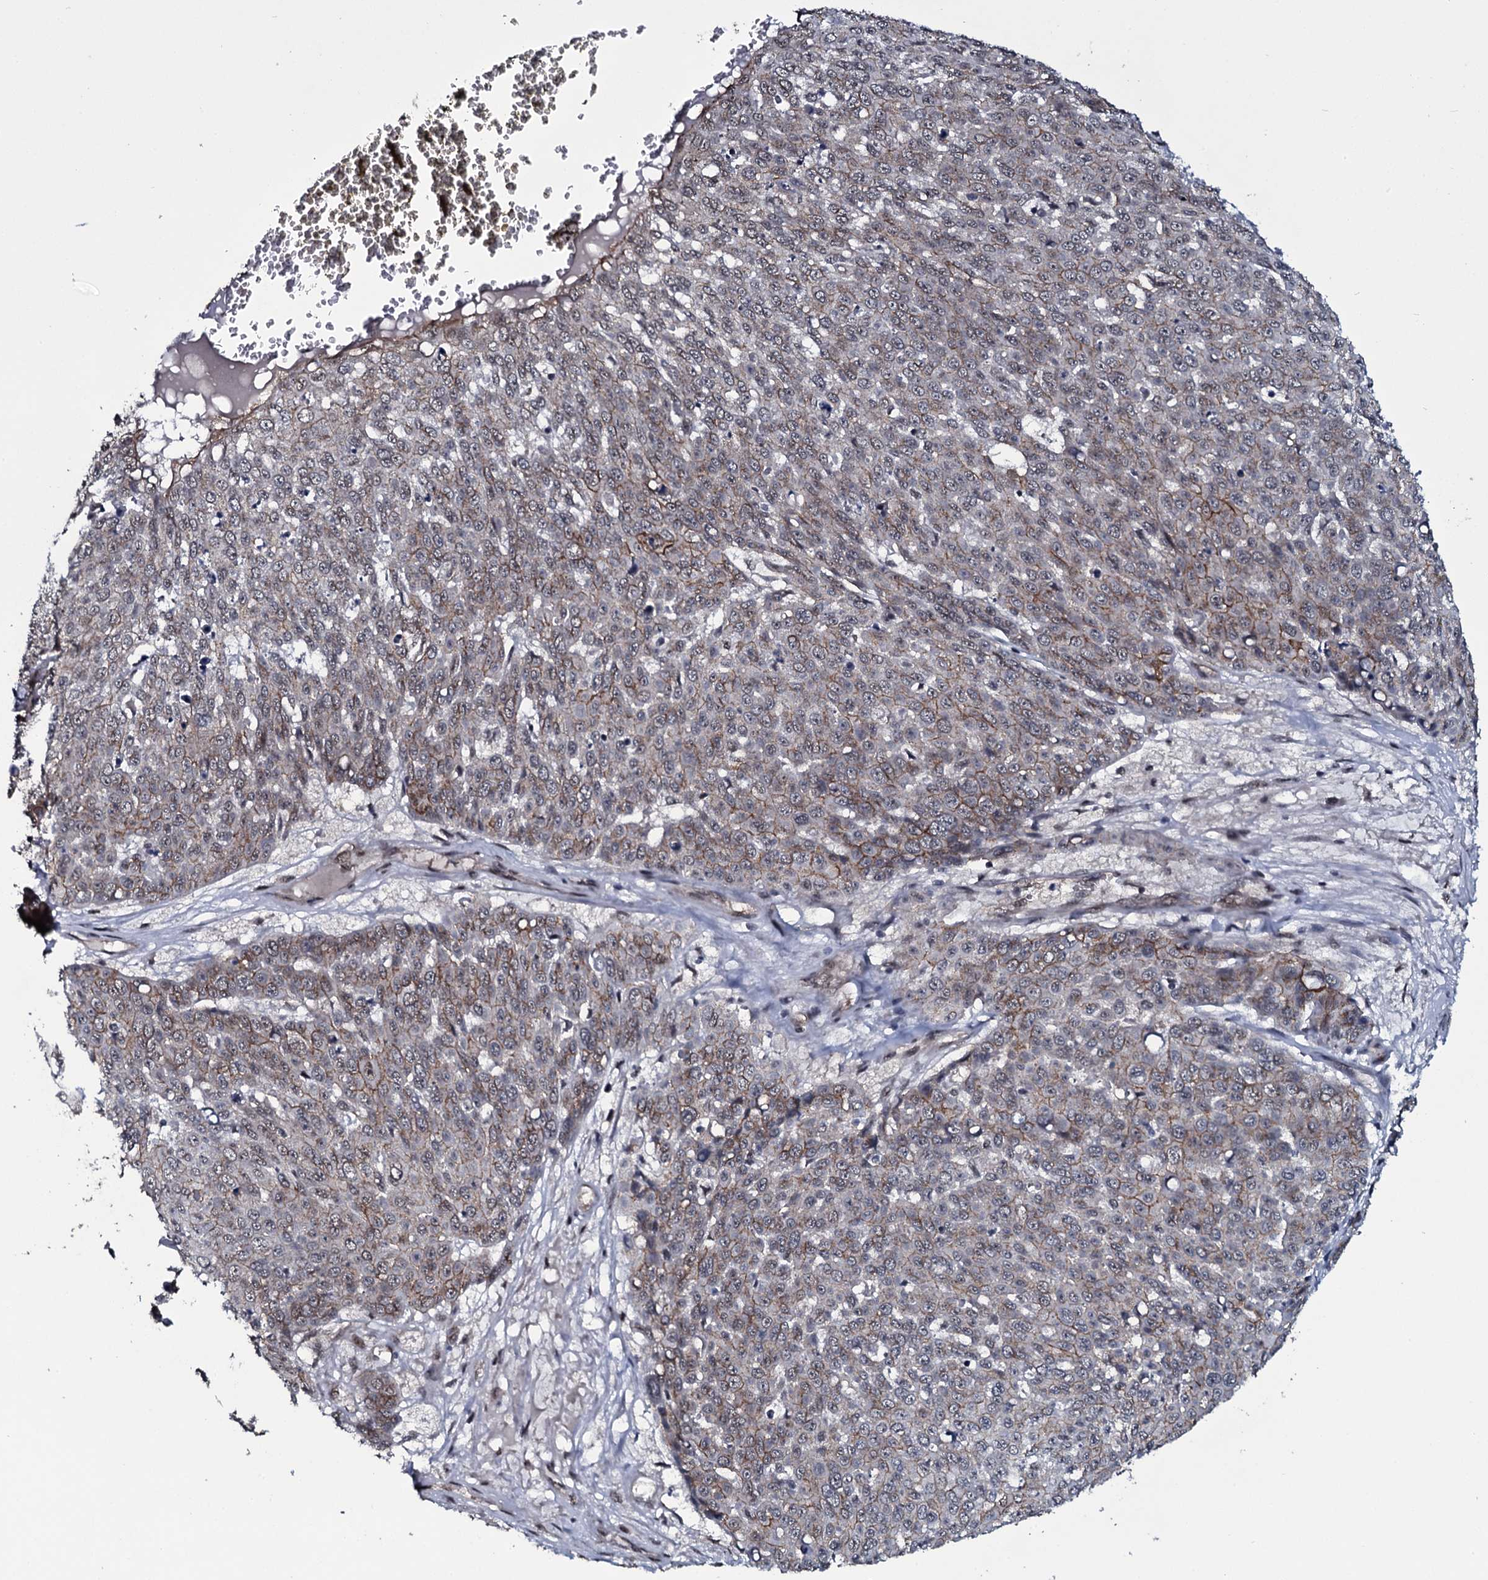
{"staining": {"intensity": "moderate", "quantity": "25%-75%", "location": "cytoplasmic/membranous"}, "tissue": "skin cancer", "cell_type": "Tumor cells", "image_type": "cancer", "snomed": [{"axis": "morphology", "description": "Squamous cell carcinoma, NOS"}, {"axis": "topography", "description": "Skin"}], "caption": "Immunohistochemical staining of human skin cancer (squamous cell carcinoma) shows medium levels of moderate cytoplasmic/membranous protein positivity in about 25%-75% of tumor cells.", "gene": "SH2D4B", "patient": {"sex": "male", "age": 71}}